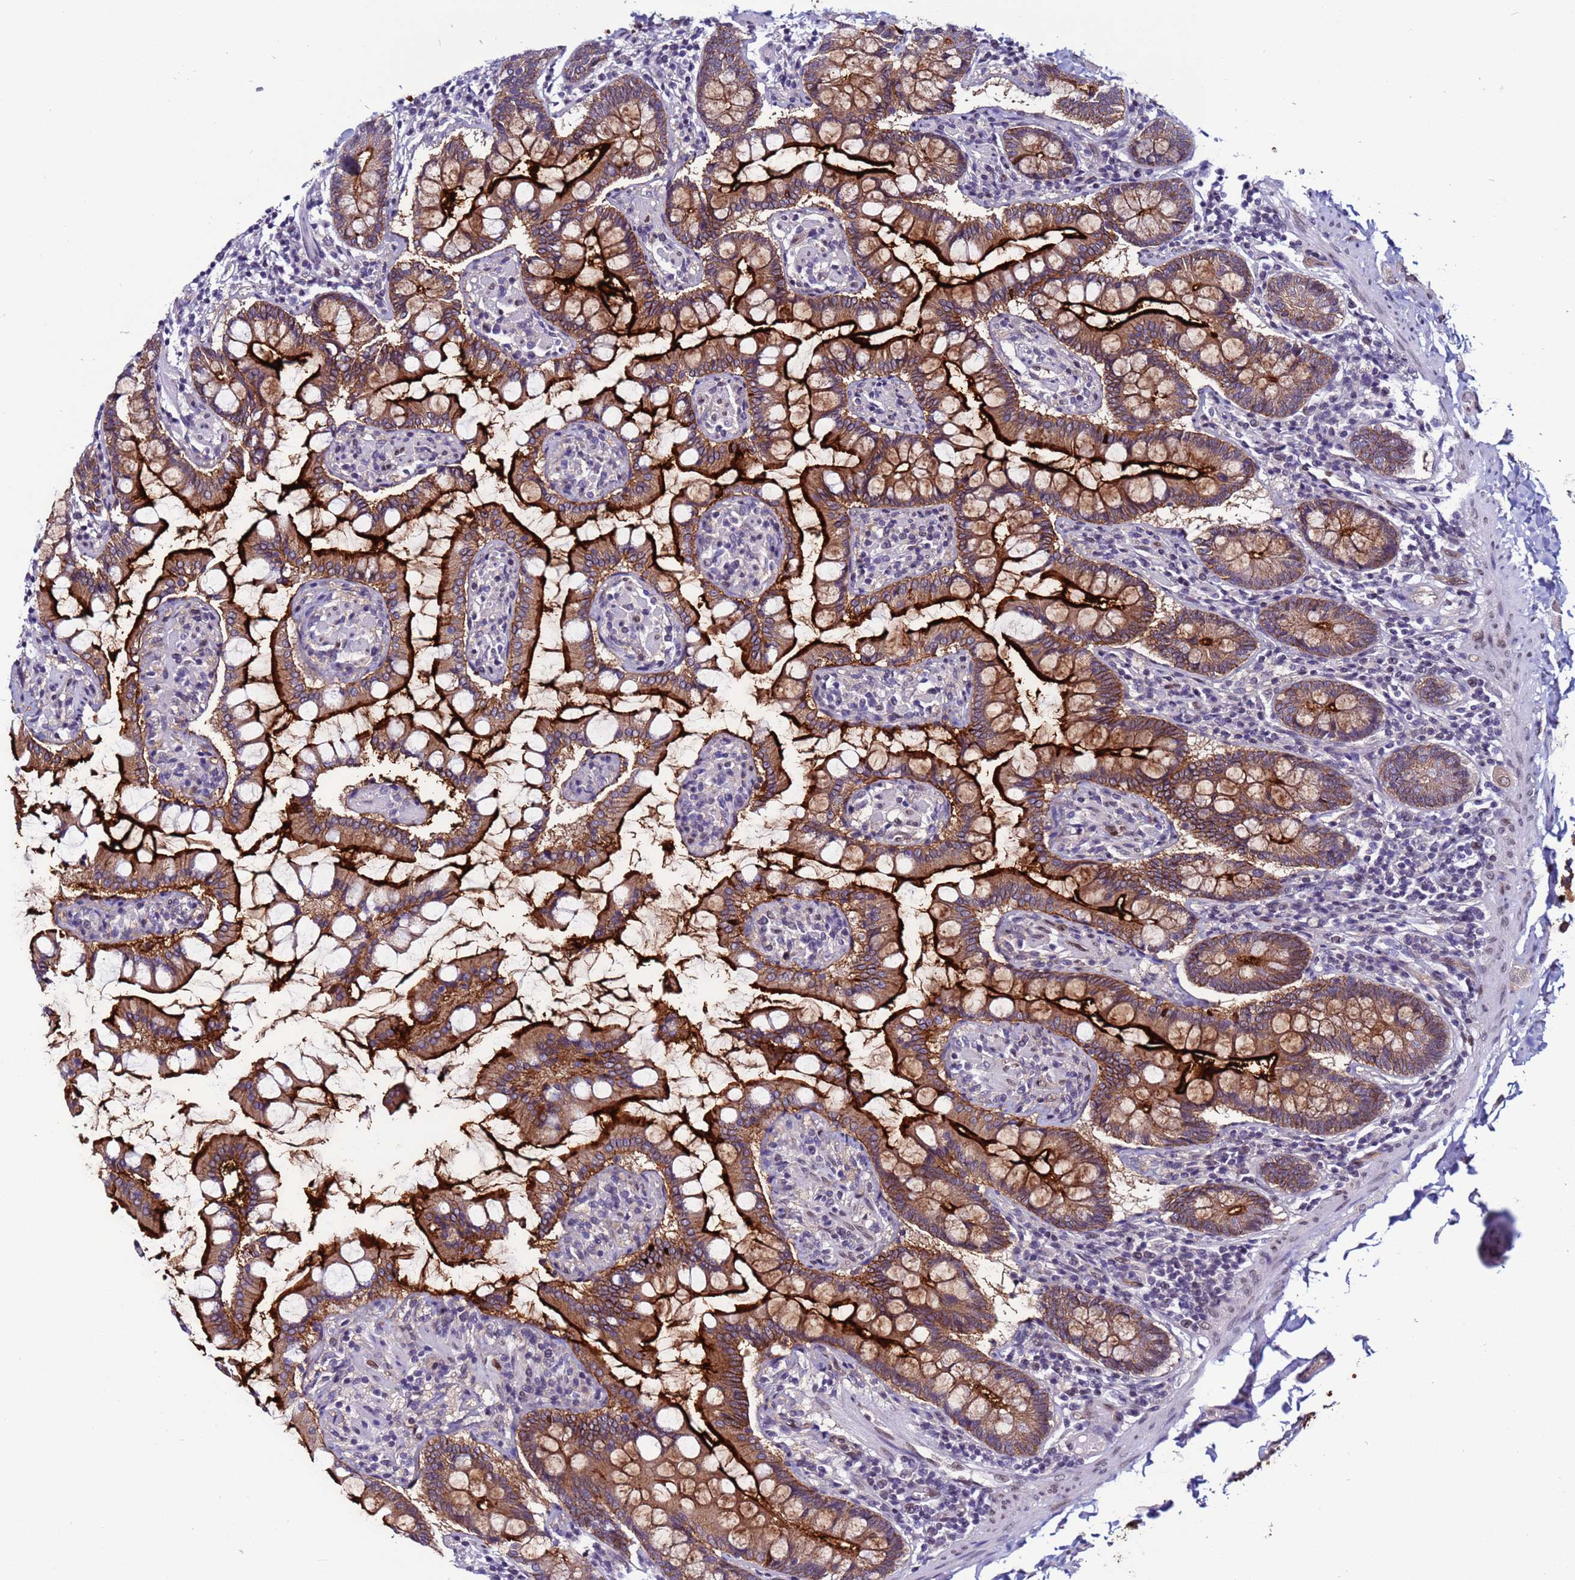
{"staining": {"intensity": "strong", "quantity": "25%-75%", "location": "cytoplasmic/membranous"}, "tissue": "small intestine", "cell_type": "Glandular cells", "image_type": "normal", "snomed": [{"axis": "morphology", "description": "Normal tissue, NOS"}, {"axis": "topography", "description": "Small intestine"}], "caption": "A high amount of strong cytoplasmic/membranous staining is identified in about 25%-75% of glandular cells in benign small intestine. The staining was performed using DAB (3,3'-diaminobenzidine) to visualize the protein expression in brown, while the nuclei were stained in blue with hematoxylin (Magnification: 20x).", "gene": "TRIM37", "patient": {"sex": "male", "age": 41}}